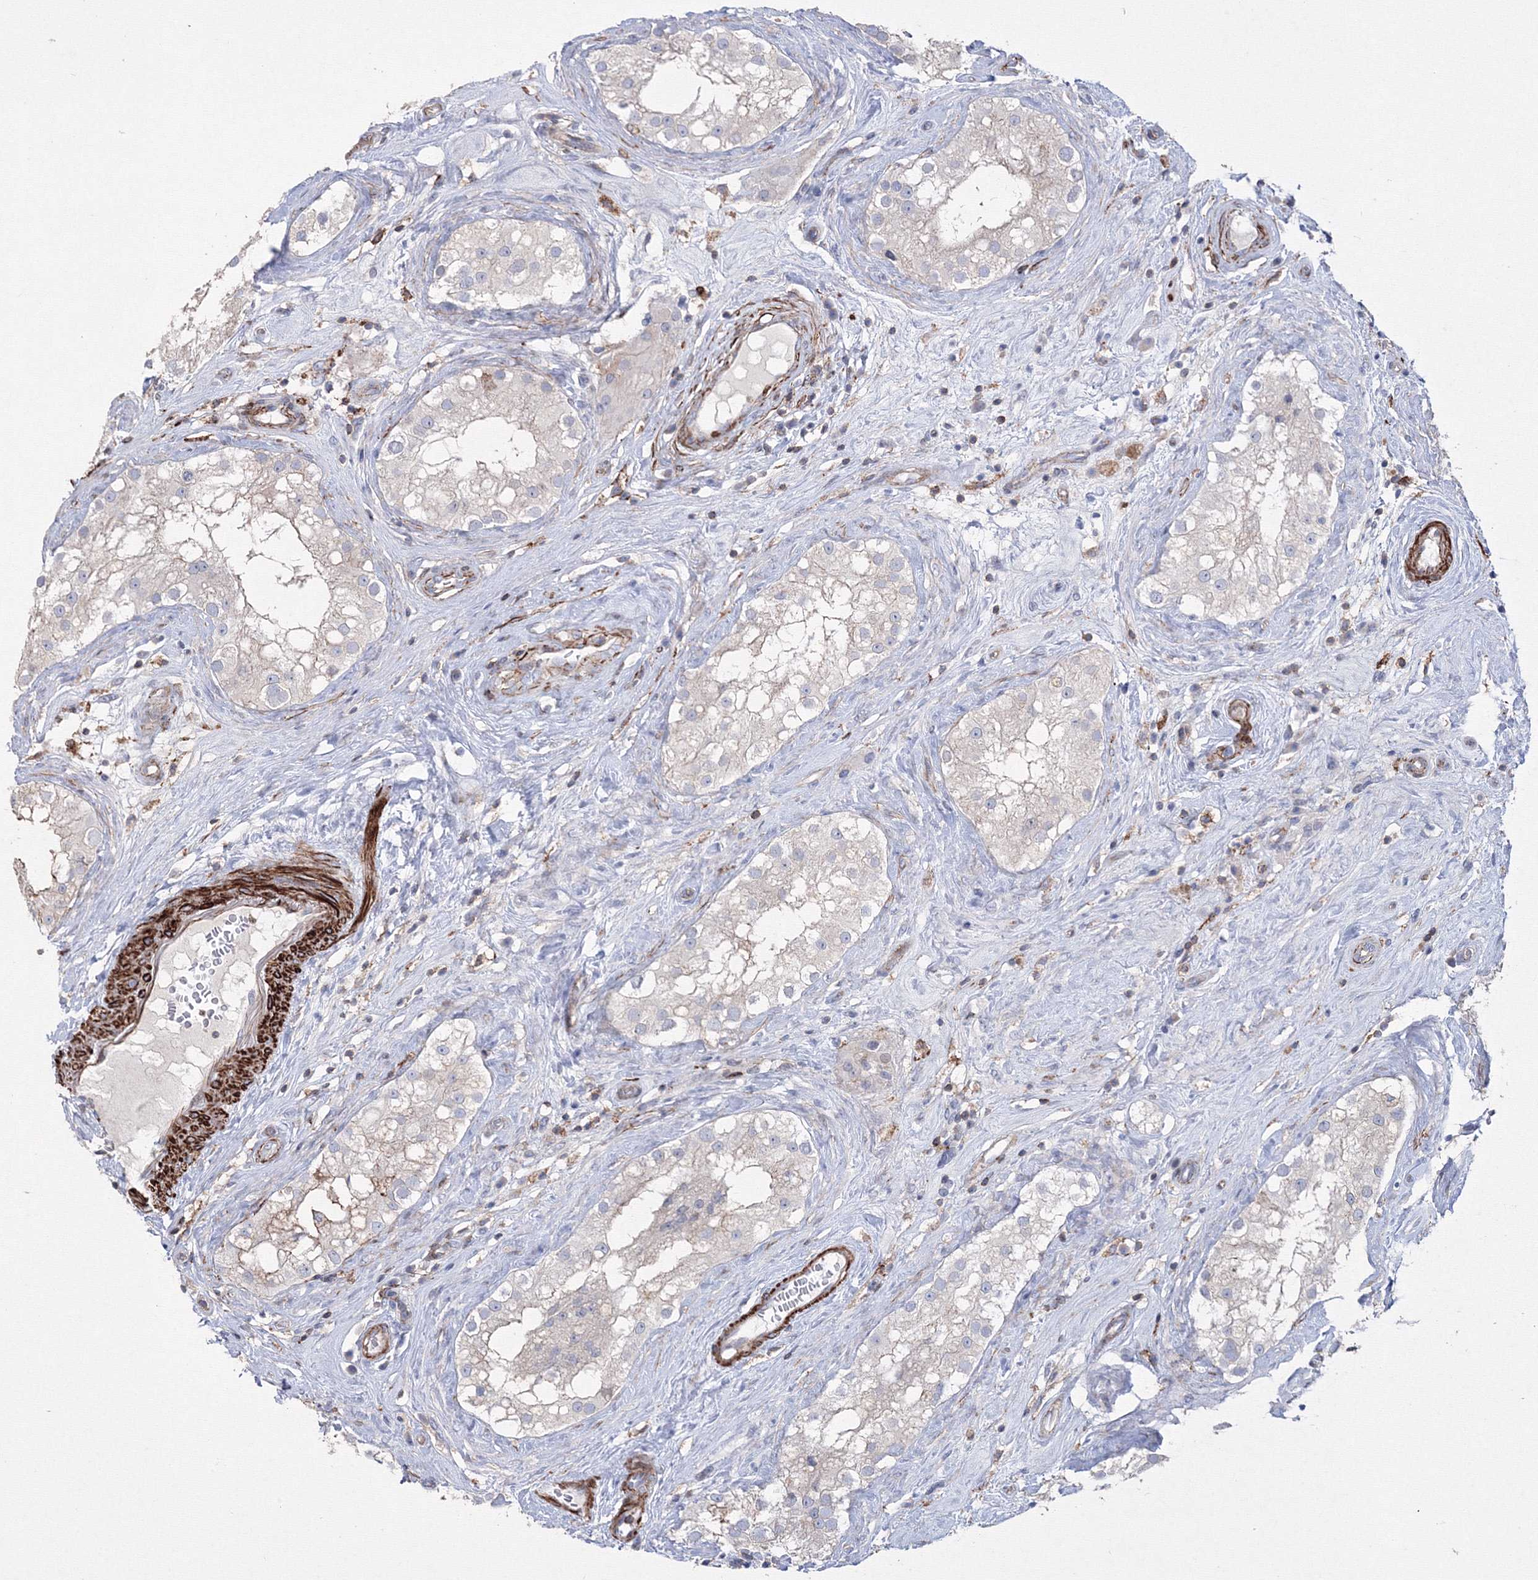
{"staining": {"intensity": "moderate", "quantity": "<25%", "location": "cytoplasmic/membranous"}, "tissue": "testis", "cell_type": "Cells in seminiferous ducts", "image_type": "normal", "snomed": [{"axis": "morphology", "description": "Normal tissue, NOS"}, {"axis": "topography", "description": "Testis"}], "caption": "Immunohistochemistry of benign human testis demonstrates low levels of moderate cytoplasmic/membranous expression in approximately <25% of cells in seminiferous ducts.", "gene": "GPR82", "patient": {"sex": "male", "age": 84}}